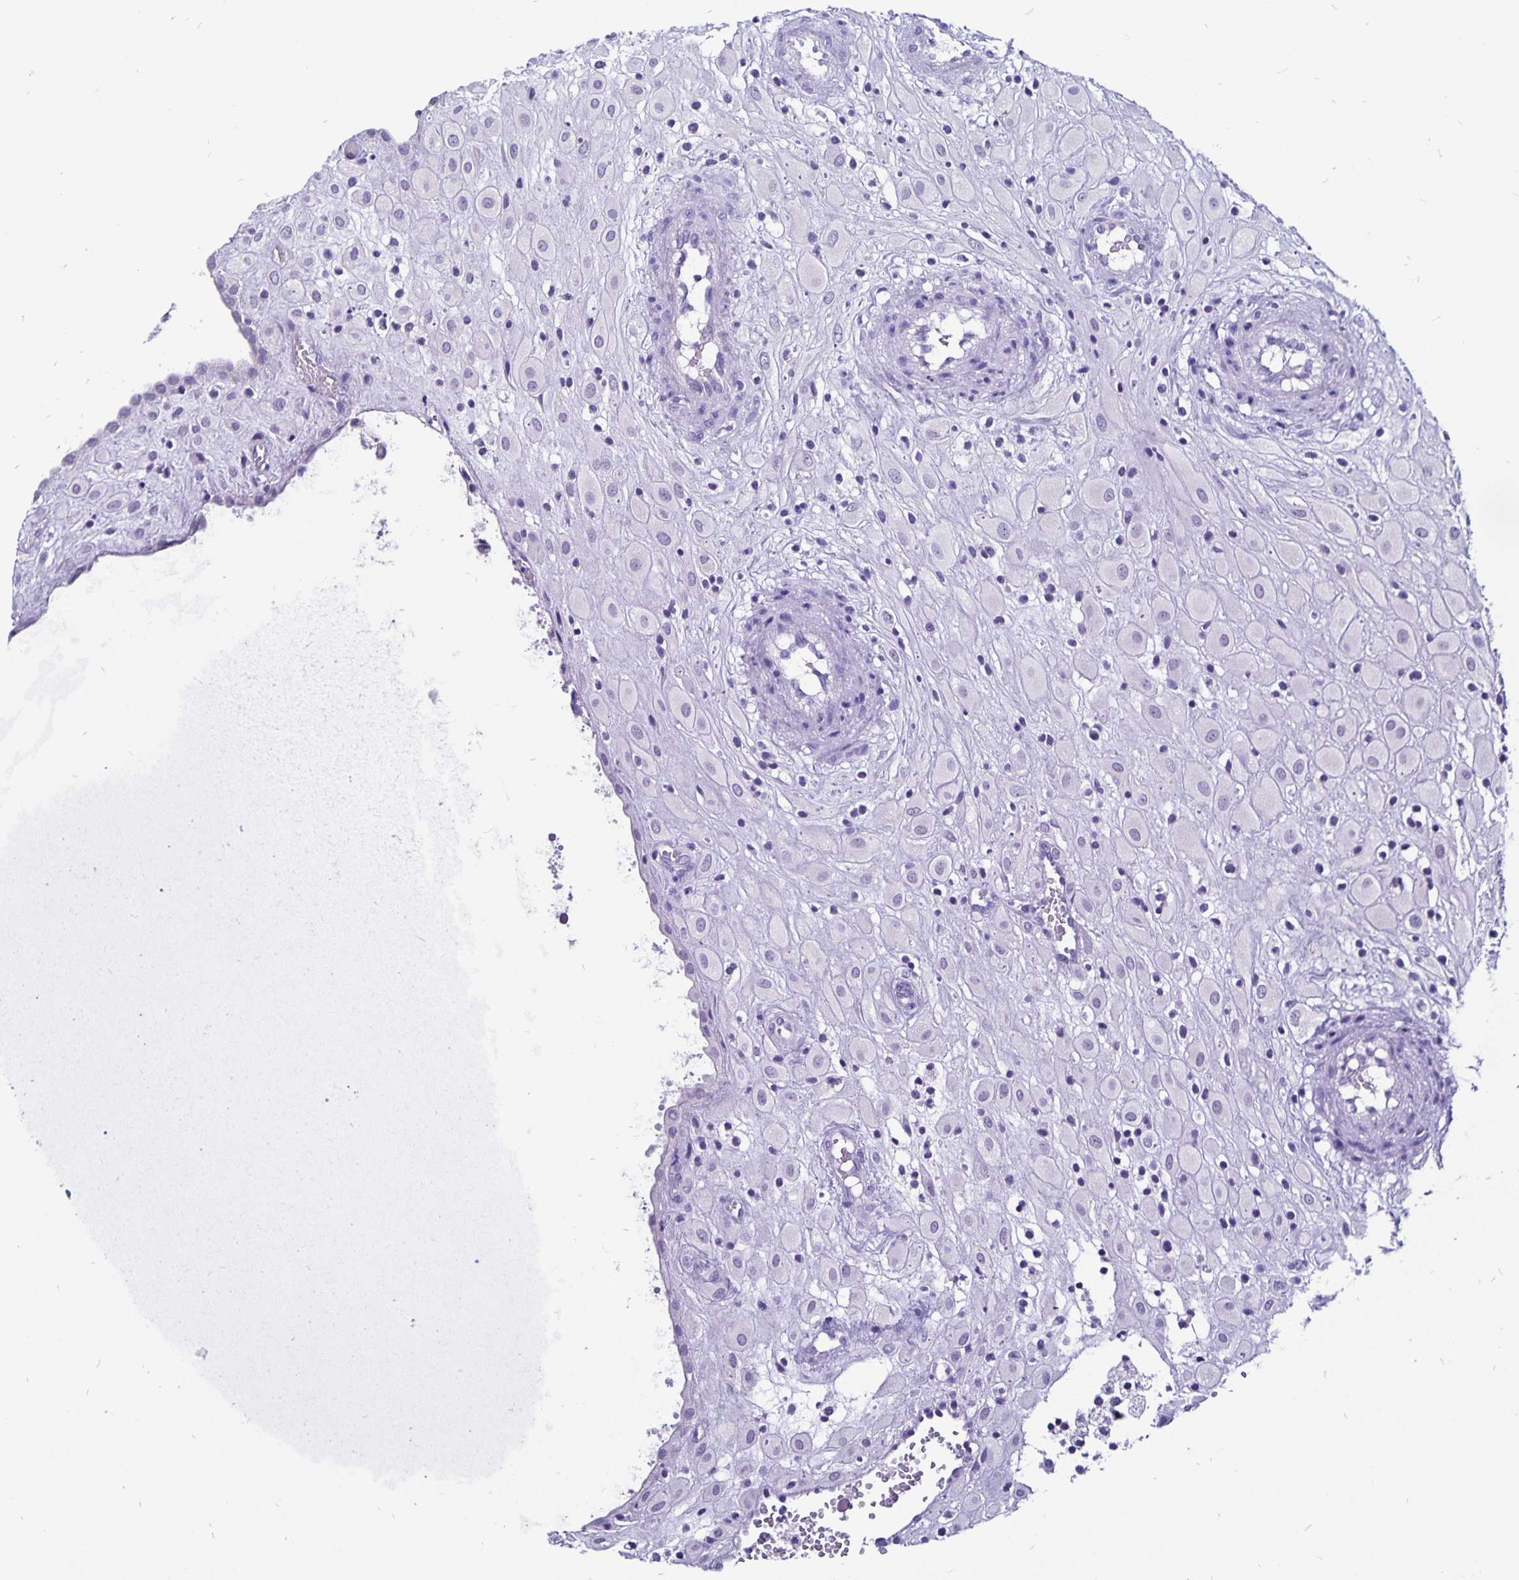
{"staining": {"intensity": "negative", "quantity": "none", "location": "none"}, "tissue": "placenta", "cell_type": "Decidual cells", "image_type": "normal", "snomed": [{"axis": "morphology", "description": "Normal tissue, NOS"}, {"axis": "topography", "description": "Placenta"}], "caption": "This is a histopathology image of IHC staining of unremarkable placenta, which shows no positivity in decidual cells.", "gene": "ODF3B", "patient": {"sex": "female", "age": 24}}